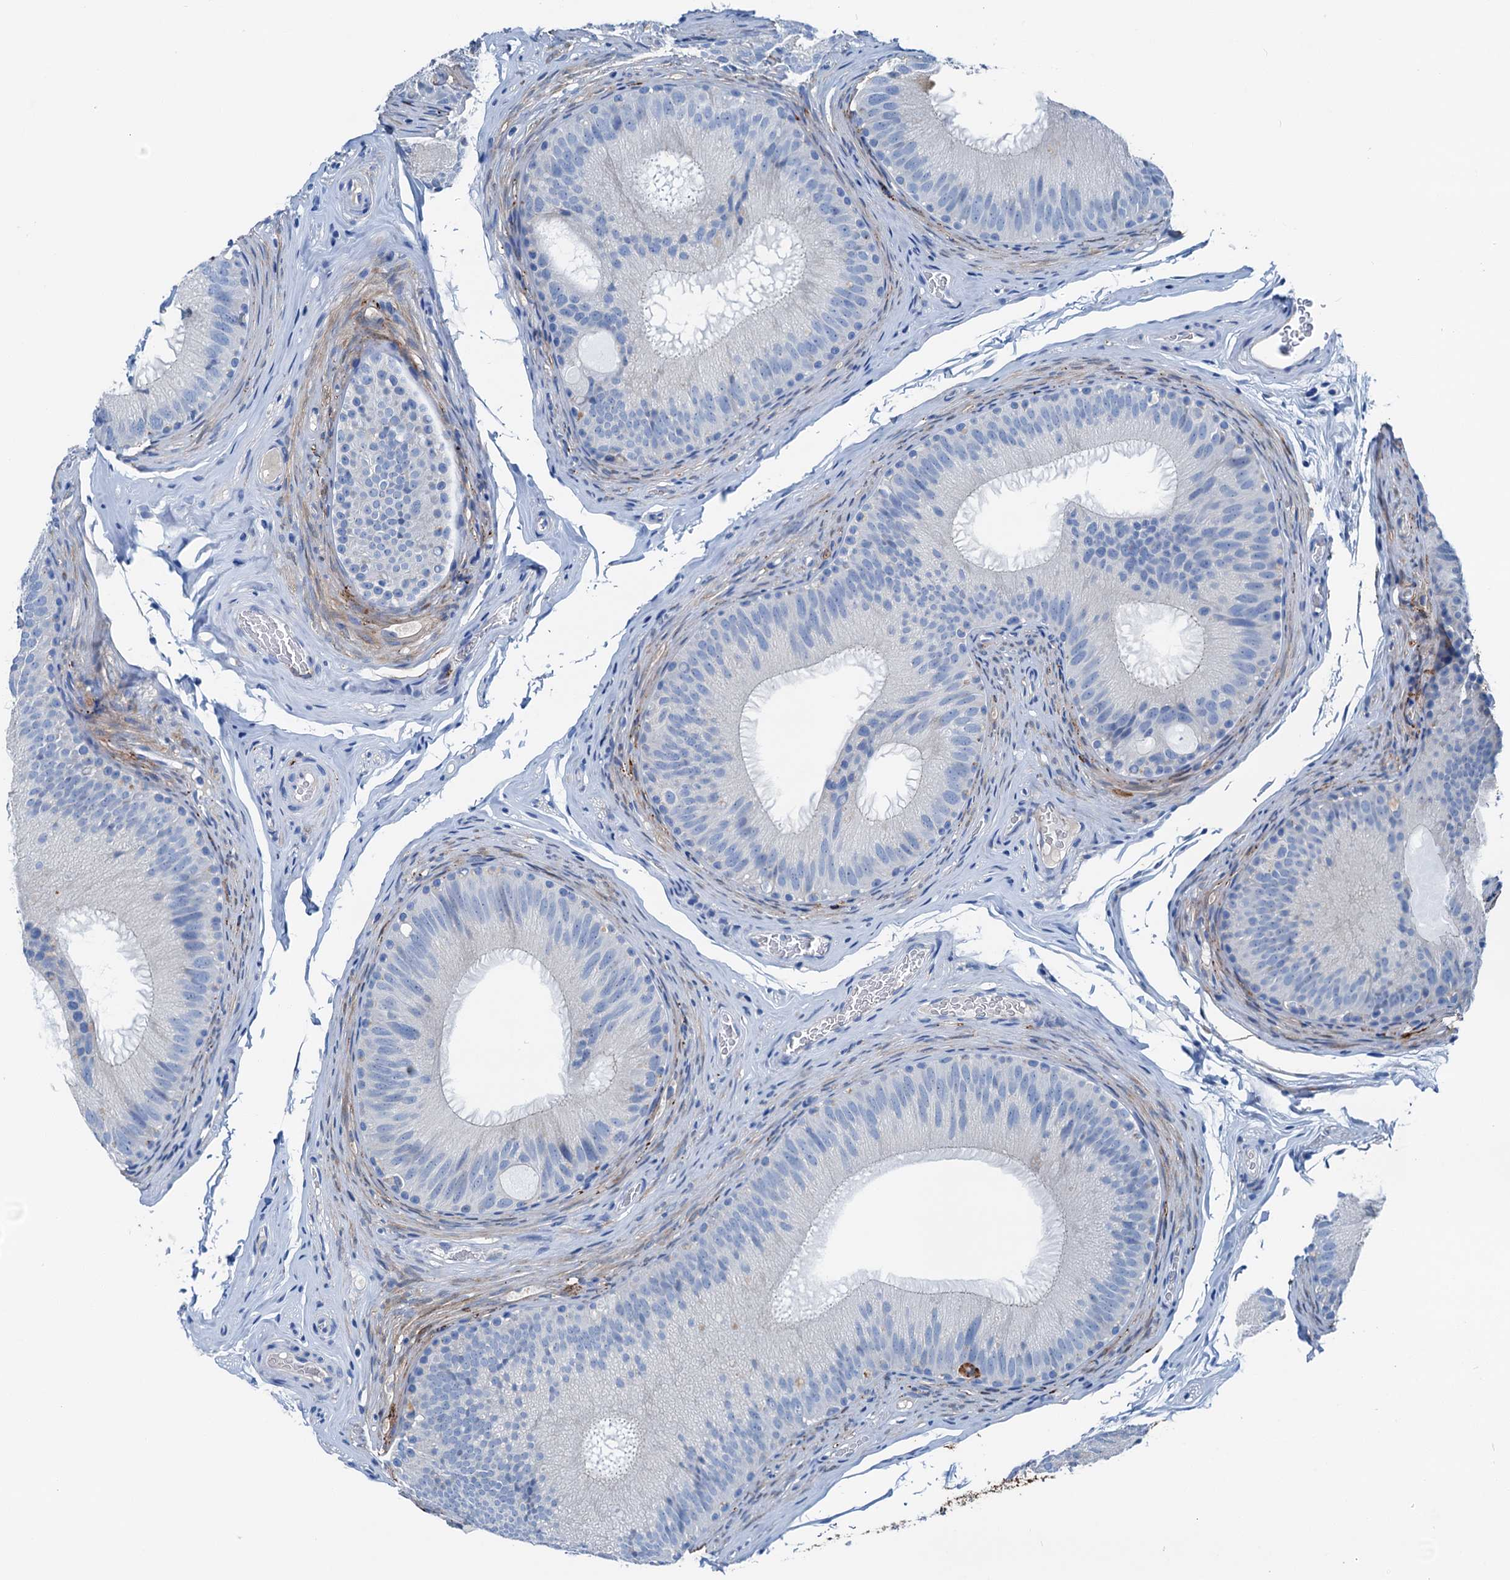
{"staining": {"intensity": "negative", "quantity": "none", "location": "none"}, "tissue": "epididymis", "cell_type": "Glandular cells", "image_type": "normal", "snomed": [{"axis": "morphology", "description": "Normal tissue, NOS"}, {"axis": "topography", "description": "Epididymis"}], "caption": "Human epididymis stained for a protein using immunohistochemistry (IHC) shows no expression in glandular cells.", "gene": "C1QTNF4", "patient": {"sex": "male", "age": 34}}